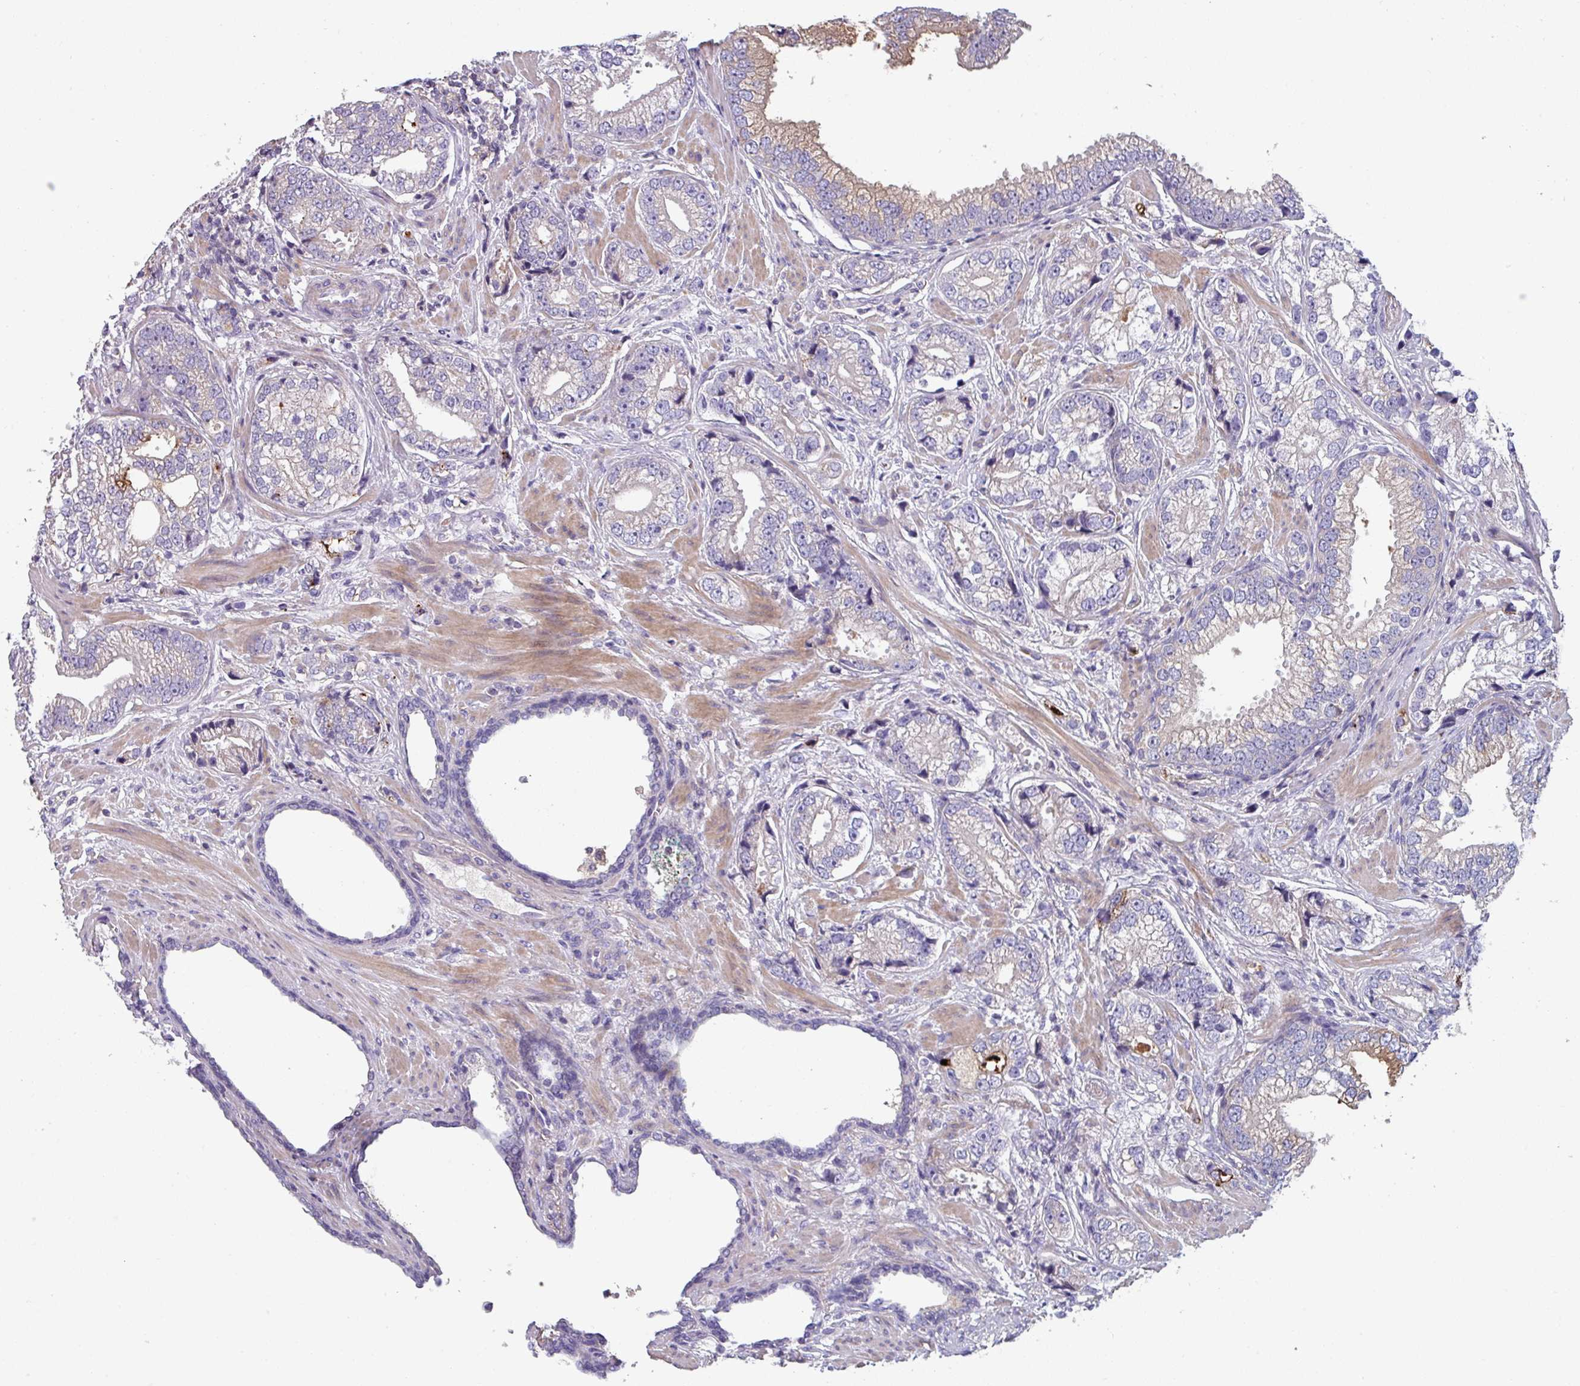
{"staining": {"intensity": "moderate", "quantity": "<25%", "location": "cytoplasmic/membranous"}, "tissue": "prostate cancer", "cell_type": "Tumor cells", "image_type": "cancer", "snomed": [{"axis": "morphology", "description": "Adenocarcinoma, High grade"}, {"axis": "topography", "description": "Prostate"}], "caption": "A brown stain highlights moderate cytoplasmic/membranous positivity of a protein in human prostate cancer tumor cells.", "gene": "TMEM132A", "patient": {"sex": "male", "age": 75}}